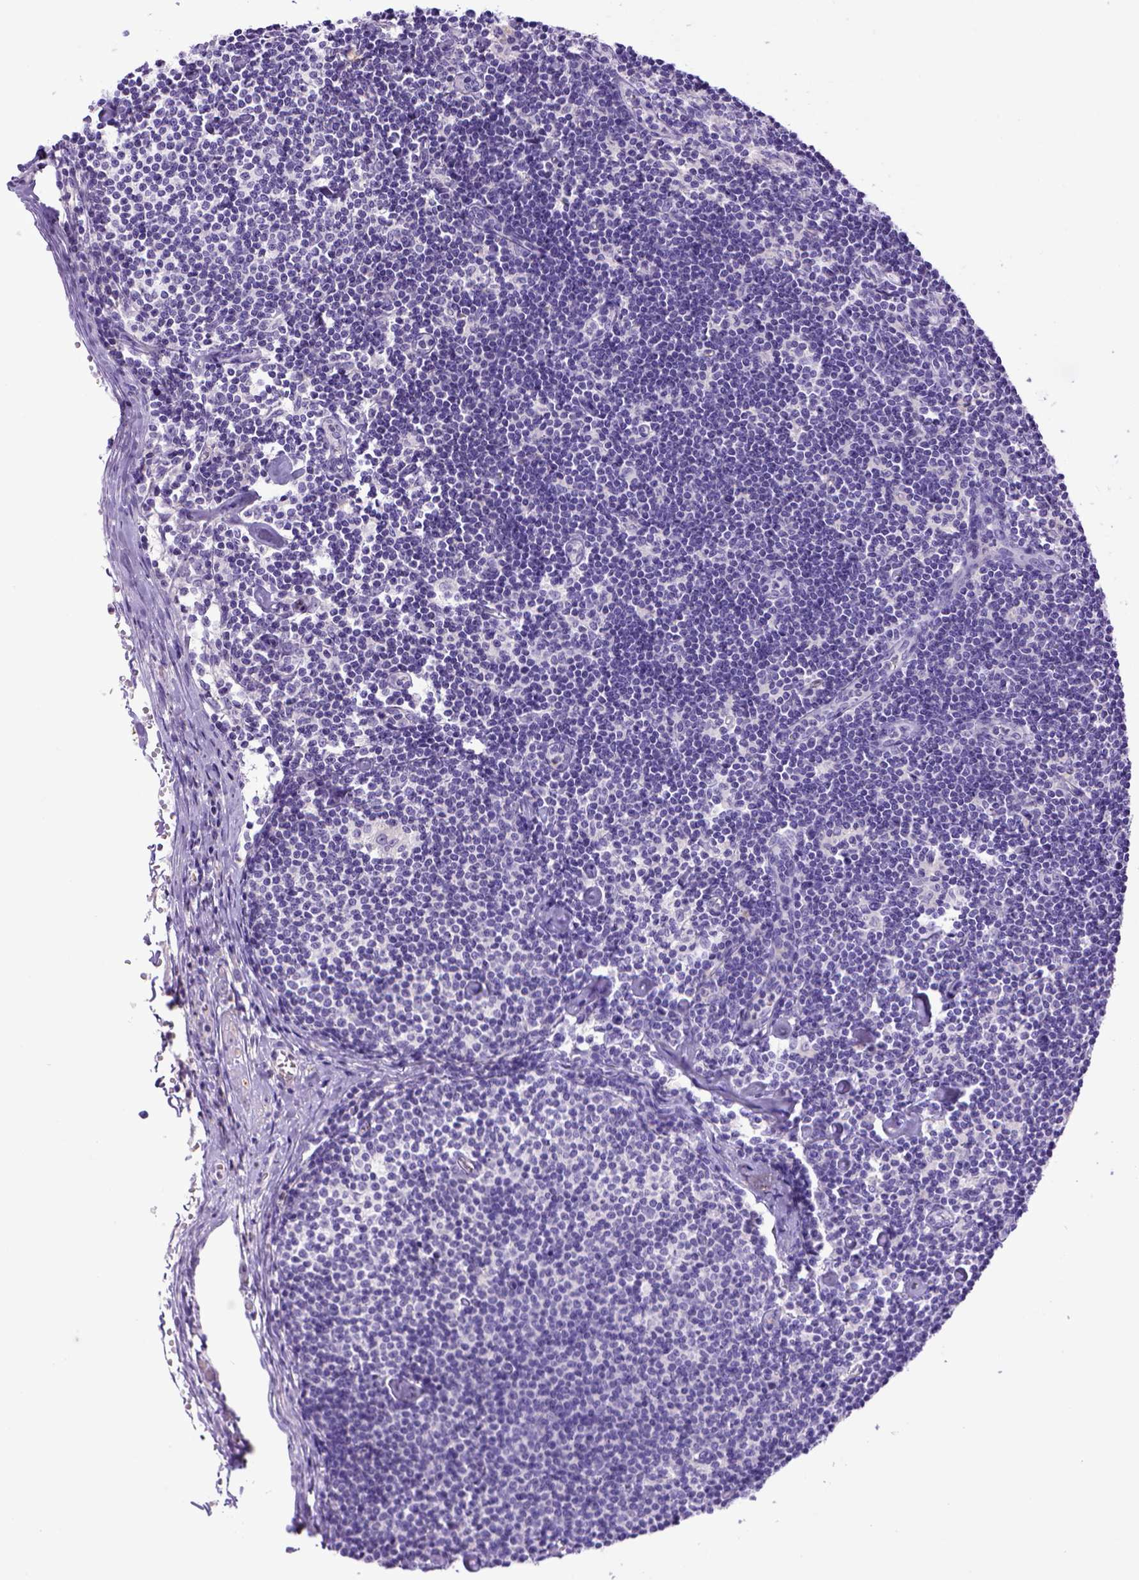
{"staining": {"intensity": "negative", "quantity": "none", "location": "none"}, "tissue": "lymph node", "cell_type": "Germinal center cells", "image_type": "normal", "snomed": [{"axis": "morphology", "description": "Normal tissue, NOS"}, {"axis": "topography", "description": "Lymph node"}], "caption": "The immunohistochemistry image has no significant positivity in germinal center cells of lymph node.", "gene": "BAAT", "patient": {"sex": "female", "age": 42}}